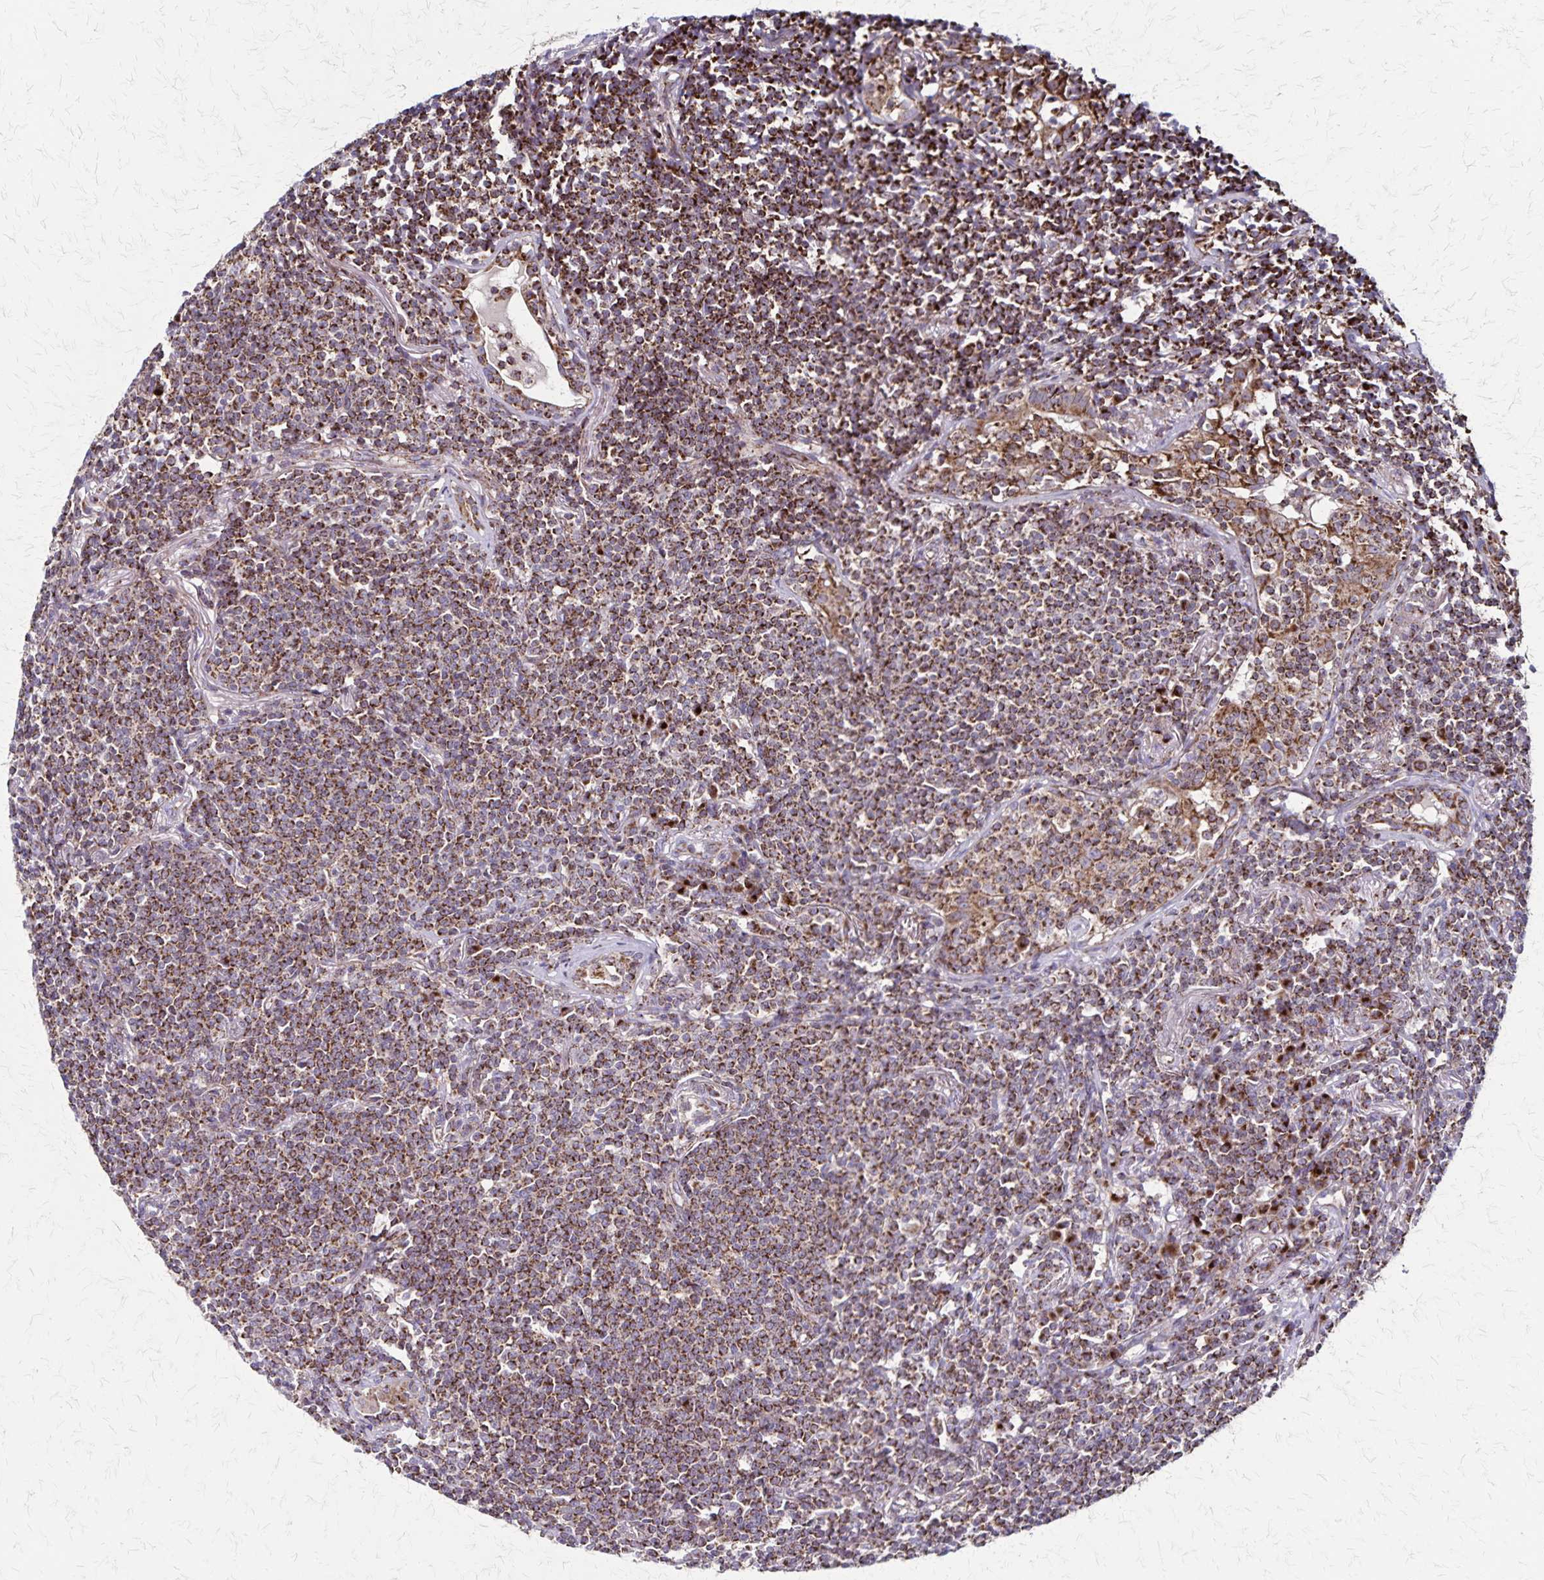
{"staining": {"intensity": "moderate", "quantity": ">75%", "location": "cytoplasmic/membranous"}, "tissue": "lymphoma", "cell_type": "Tumor cells", "image_type": "cancer", "snomed": [{"axis": "morphology", "description": "Malignant lymphoma, non-Hodgkin's type, Low grade"}, {"axis": "topography", "description": "Lung"}], "caption": "DAB immunohistochemical staining of human malignant lymphoma, non-Hodgkin's type (low-grade) shows moderate cytoplasmic/membranous protein positivity in approximately >75% of tumor cells. (IHC, brightfield microscopy, high magnification).", "gene": "NFS1", "patient": {"sex": "female", "age": 71}}